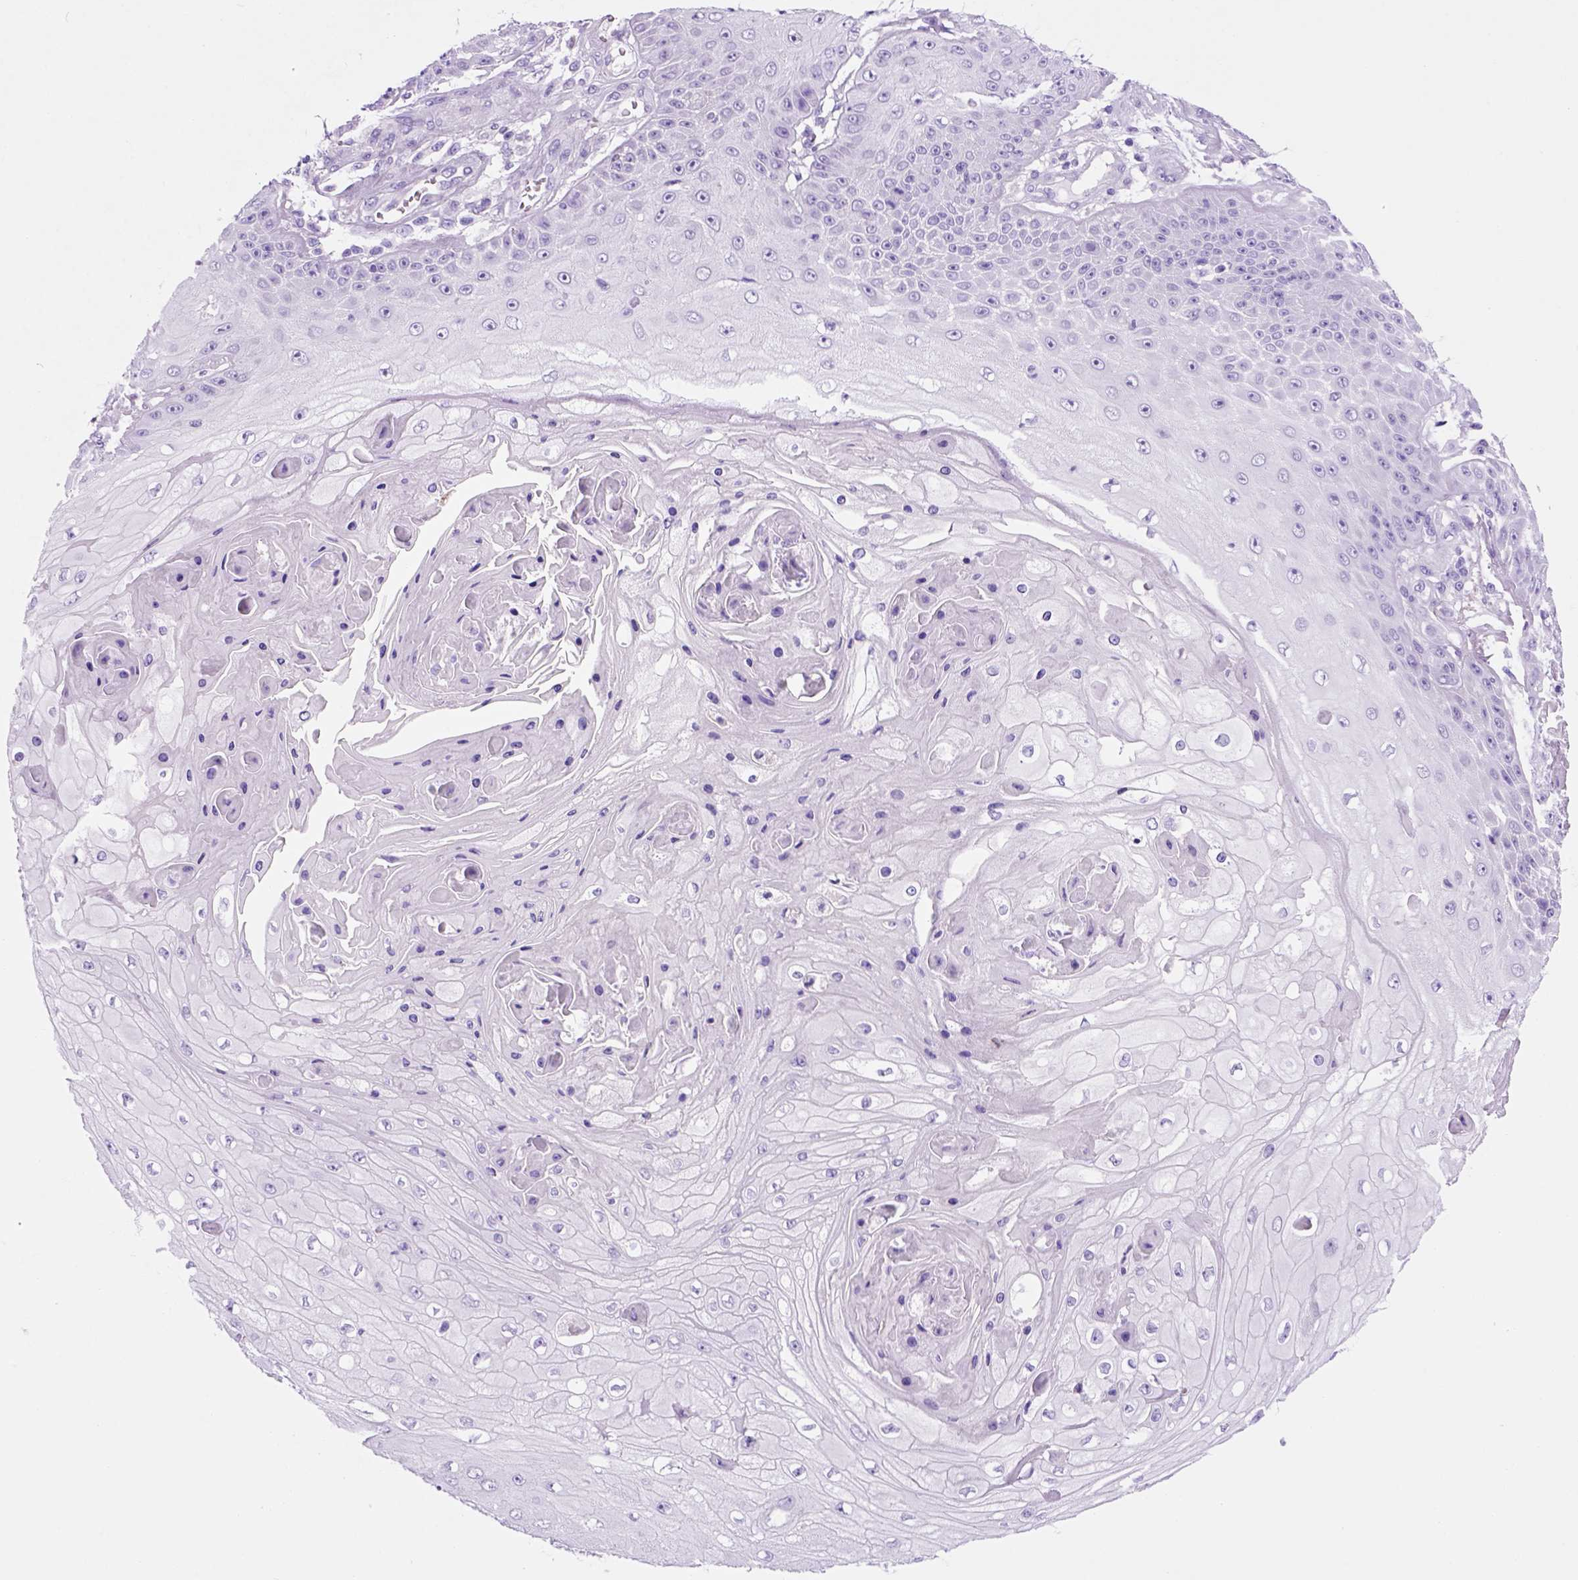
{"staining": {"intensity": "negative", "quantity": "none", "location": "none"}, "tissue": "skin cancer", "cell_type": "Tumor cells", "image_type": "cancer", "snomed": [{"axis": "morphology", "description": "Squamous cell carcinoma, NOS"}, {"axis": "topography", "description": "Skin"}], "caption": "DAB (3,3'-diaminobenzidine) immunohistochemical staining of squamous cell carcinoma (skin) shows no significant positivity in tumor cells.", "gene": "HHIPL2", "patient": {"sex": "male", "age": 70}}